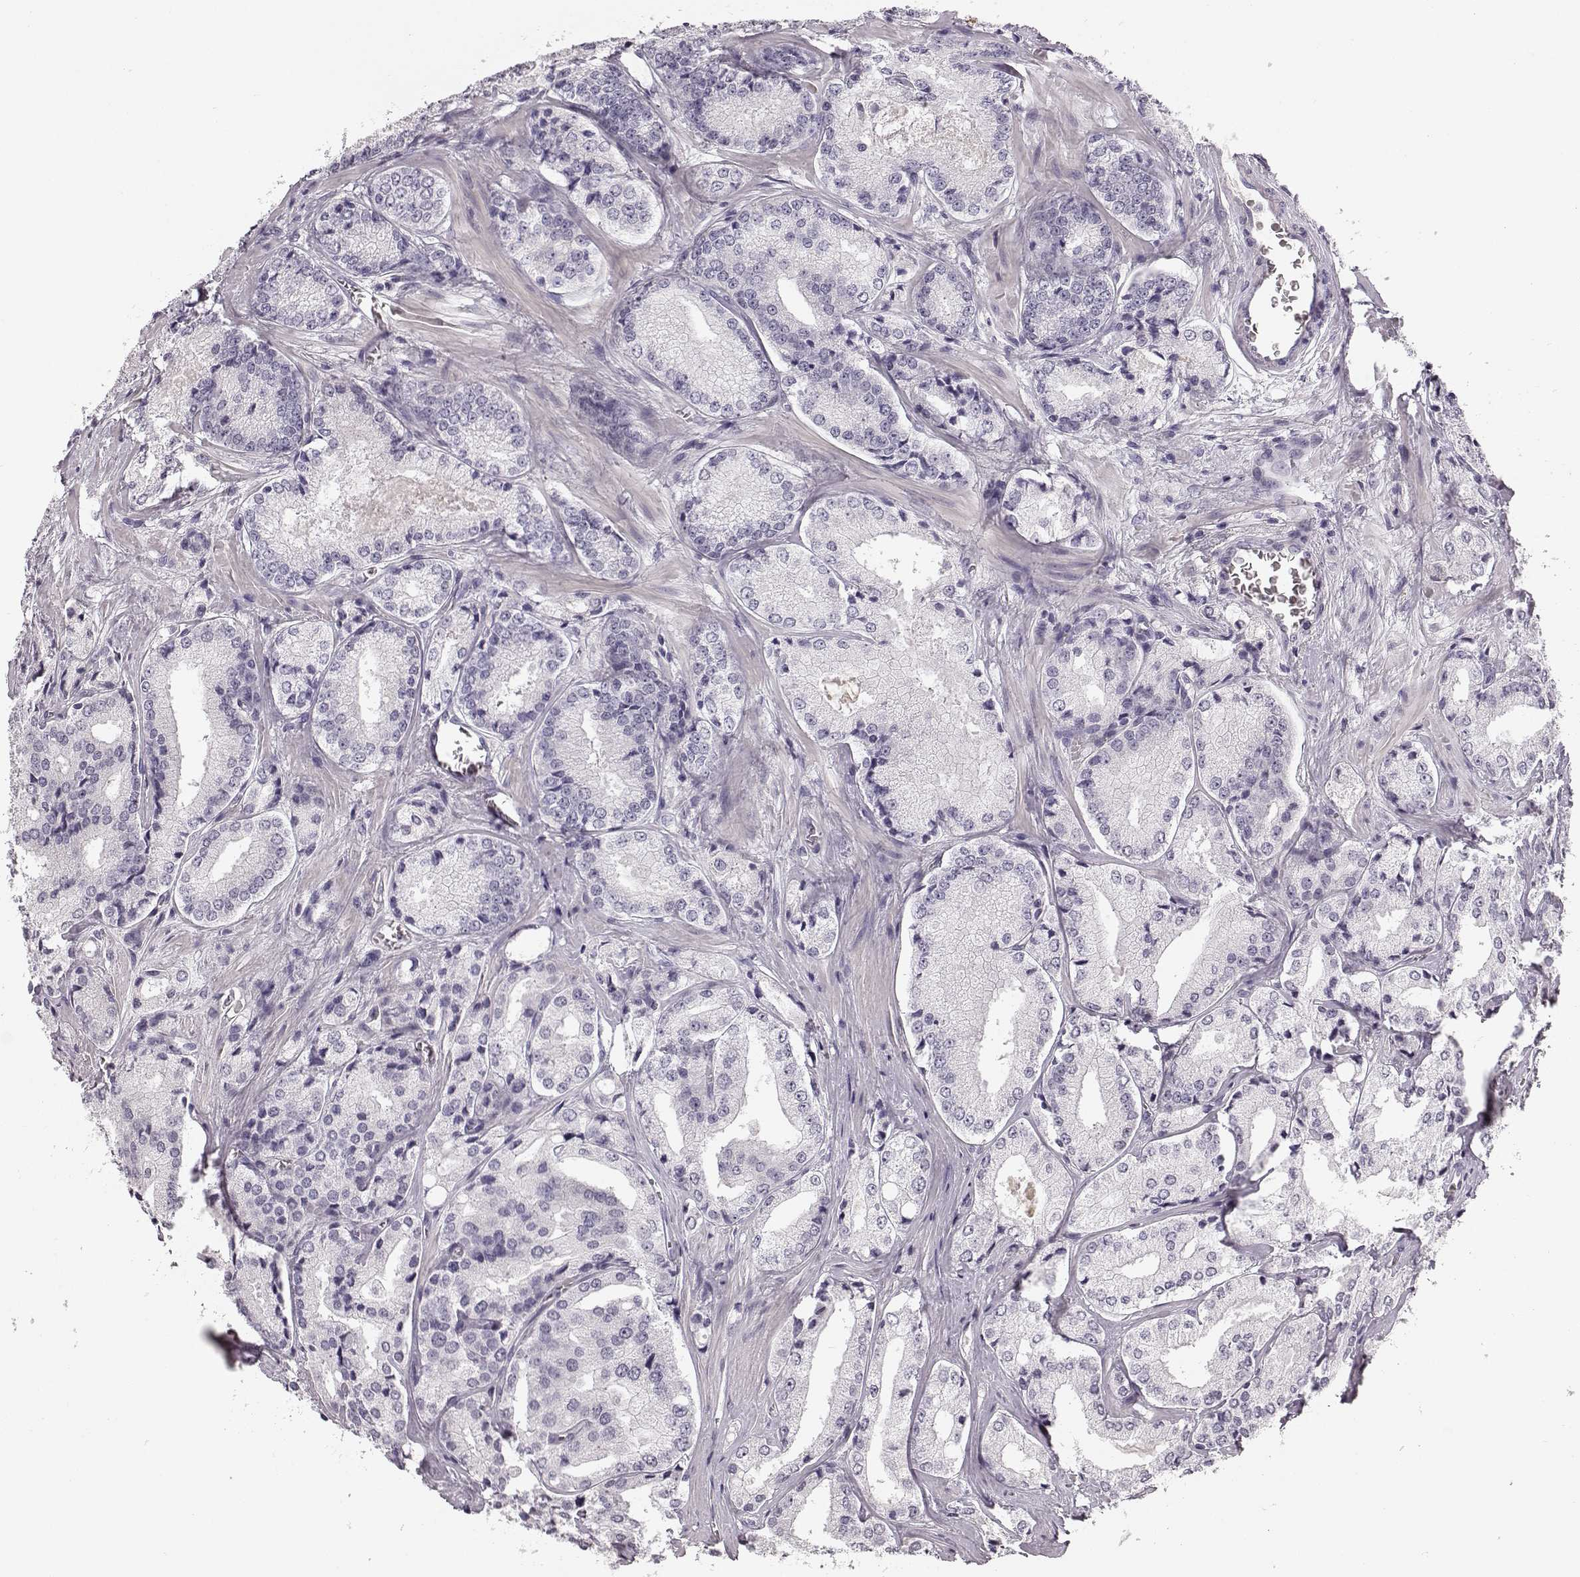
{"staining": {"intensity": "negative", "quantity": "none", "location": "none"}, "tissue": "prostate cancer", "cell_type": "Tumor cells", "image_type": "cancer", "snomed": [{"axis": "morphology", "description": "Adenocarcinoma, Low grade"}, {"axis": "topography", "description": "Prostate"}], "caption": "Immunohistochemistry (IHC) image of low-grade adenocarcinoma (prostate) stained for a protein (brown), which reveals no staining in tumor cells. The staining was performed using DAB to visualize the protein expression in brown, while the nuclei were stained in blue with hematoxylin (Magnification: 20x).", "gene": "KIAA0319", "patient": {"sex": "male", "age": 56}}